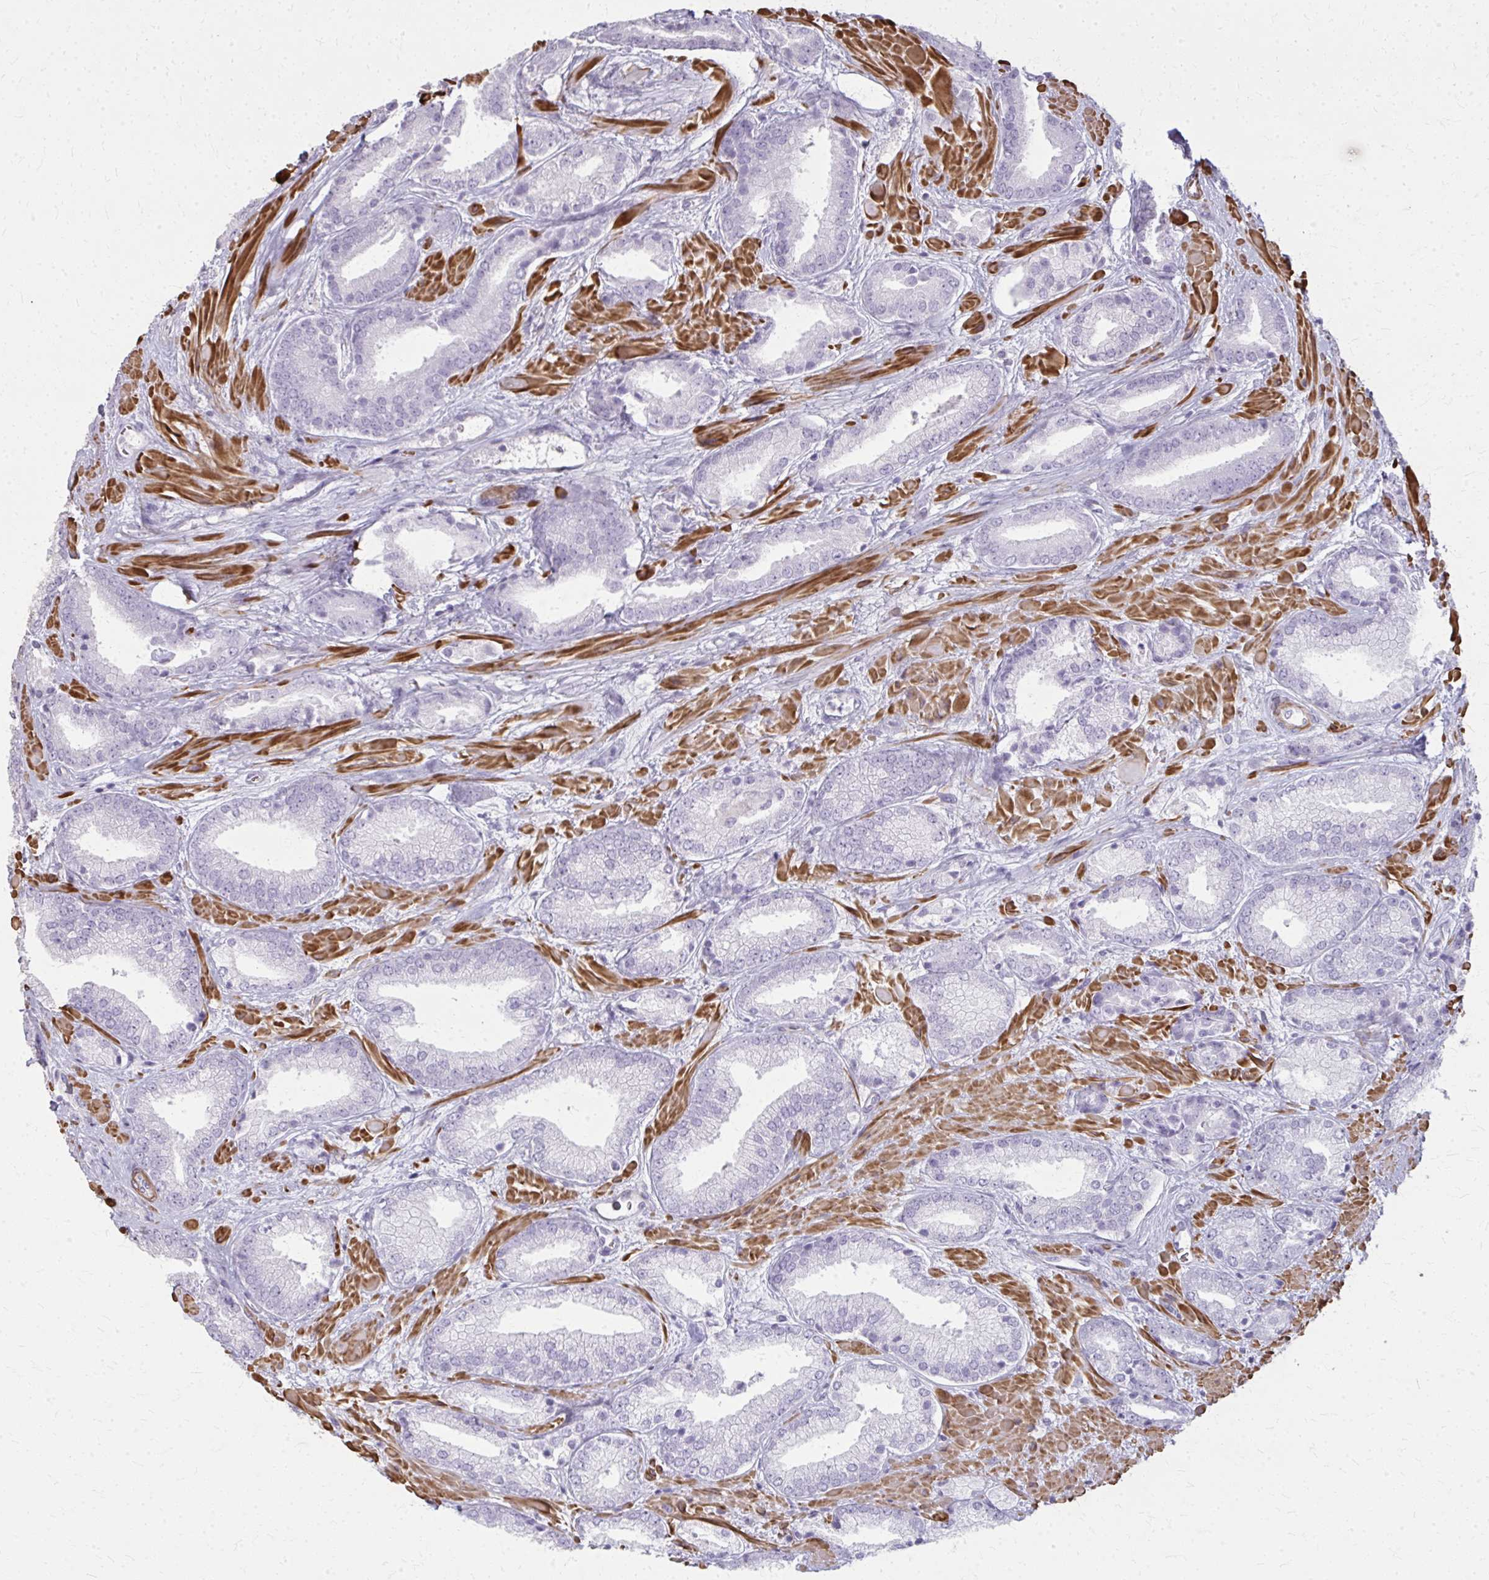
{"staining": {"intensity": "negative", "quantity": "none", "location": "none"}, "tissue": "prostate cancer", "cell_type": "Tumor cells", "image_type": "cancer", "snomed": [{"axis": "morphology", "description": "Adenocarcinoma, High grade"}, {"axis": "topography", "description": "Prostate"}], "caption": "Micrograph shows no significant protein positivity in tumor cells of prostate high-grade adenocarcinoma. (DAB (3,3'-diaminobenzidine) immunohistochemistry with hematoxylin counter stain).", "gene": "TENM4", "patient": {"sex": "male", "age": 56}}